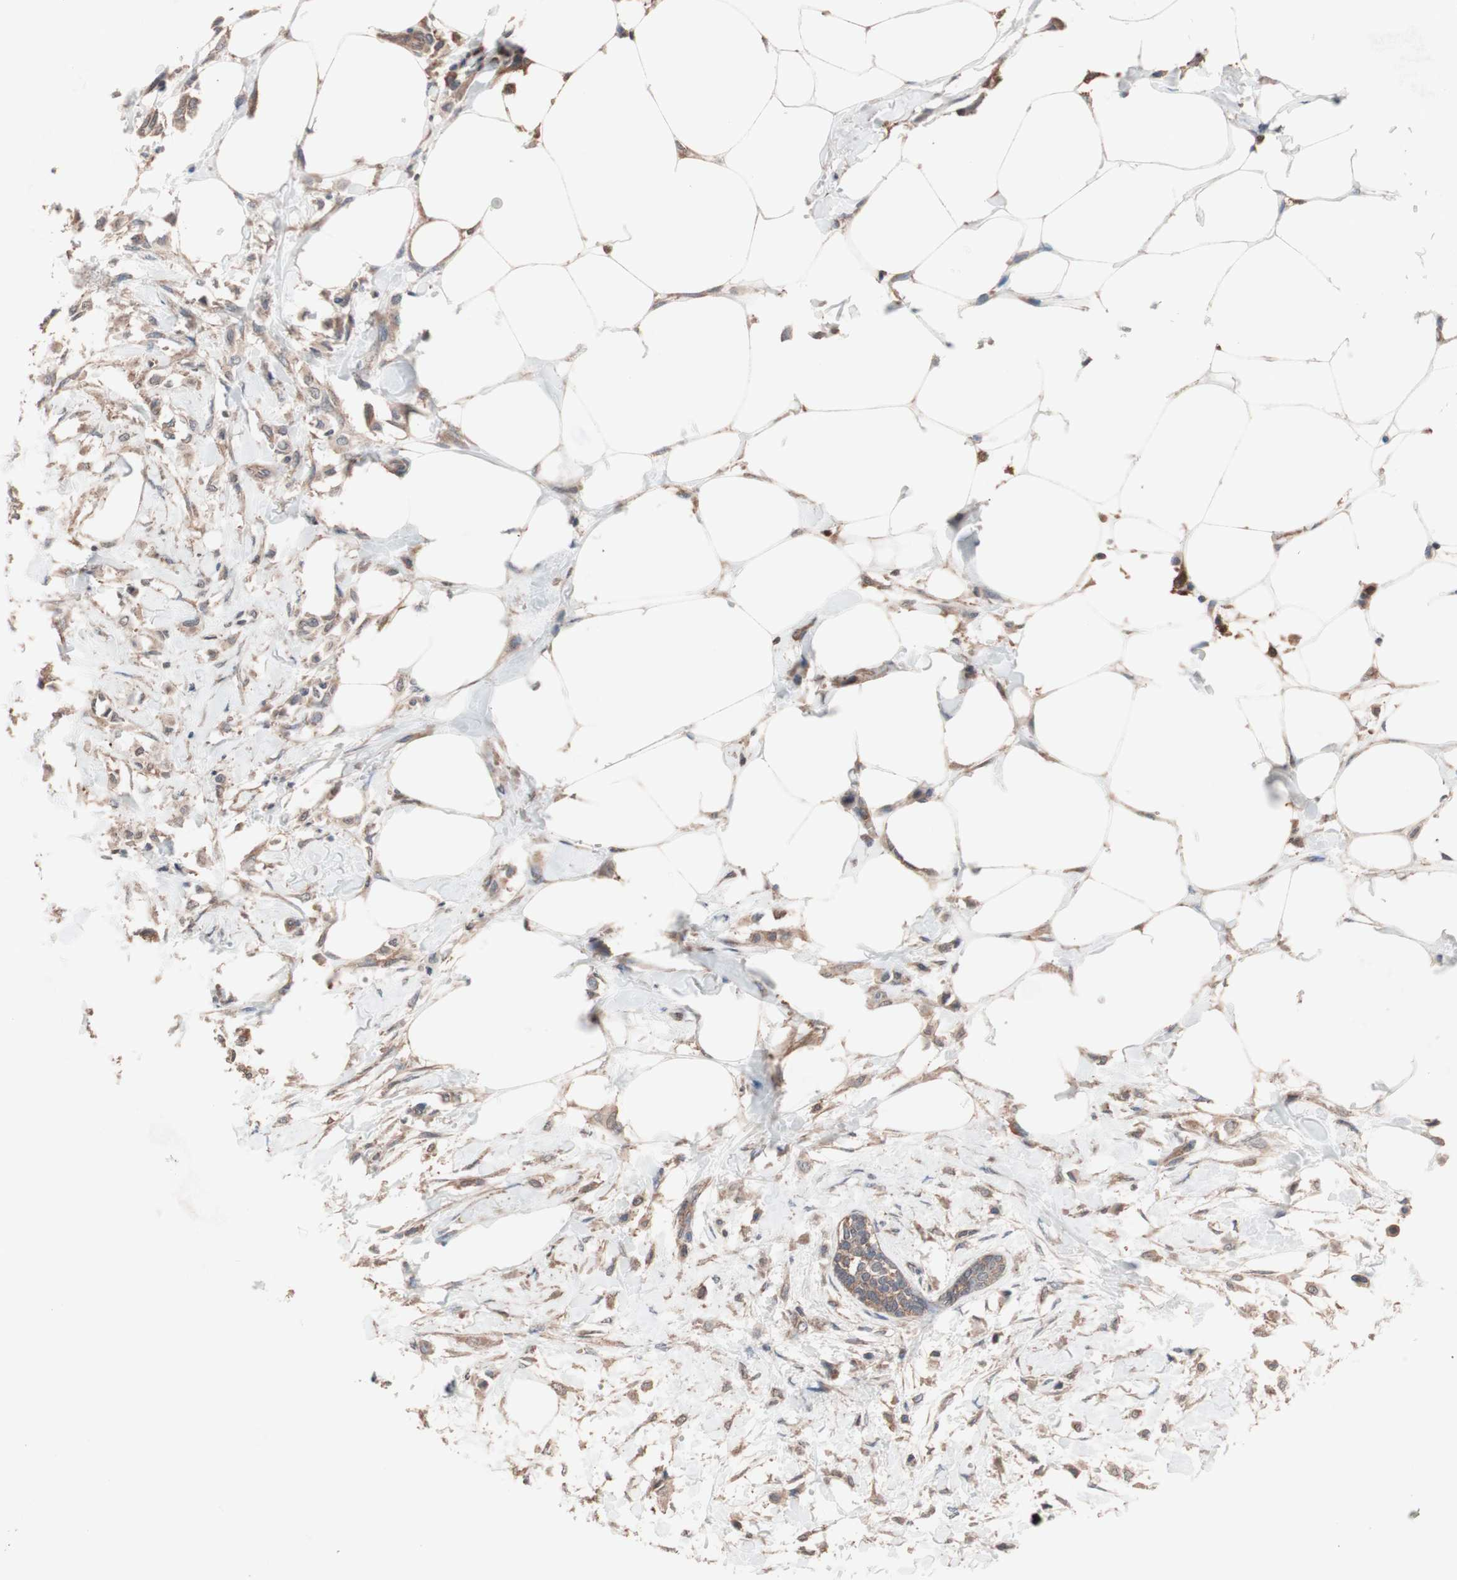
{"staining": {"intensity": "moderate", "quantity": ">75%", "location": "cytoplasmic/membranous"}, "tissue": "breast cancer", "cell_type": "Tumor cells", "image_type": "cancer", "snomed": [{"axis": "morphology", "description": "Lobular carcinoma, in situ"}, {"axis": "morphology", "description": "Lobular carcinoma"}, {"axis": "topography", "description": "Breast"}], "caption": "Human breast cancer stained for a protein (brown) demonstrates moderate cytoplasmic/membranous positive expression in approximately >75% of tumor cells.", "gene": "ATG7", "patient": {"sex": "female", "age": 41}}